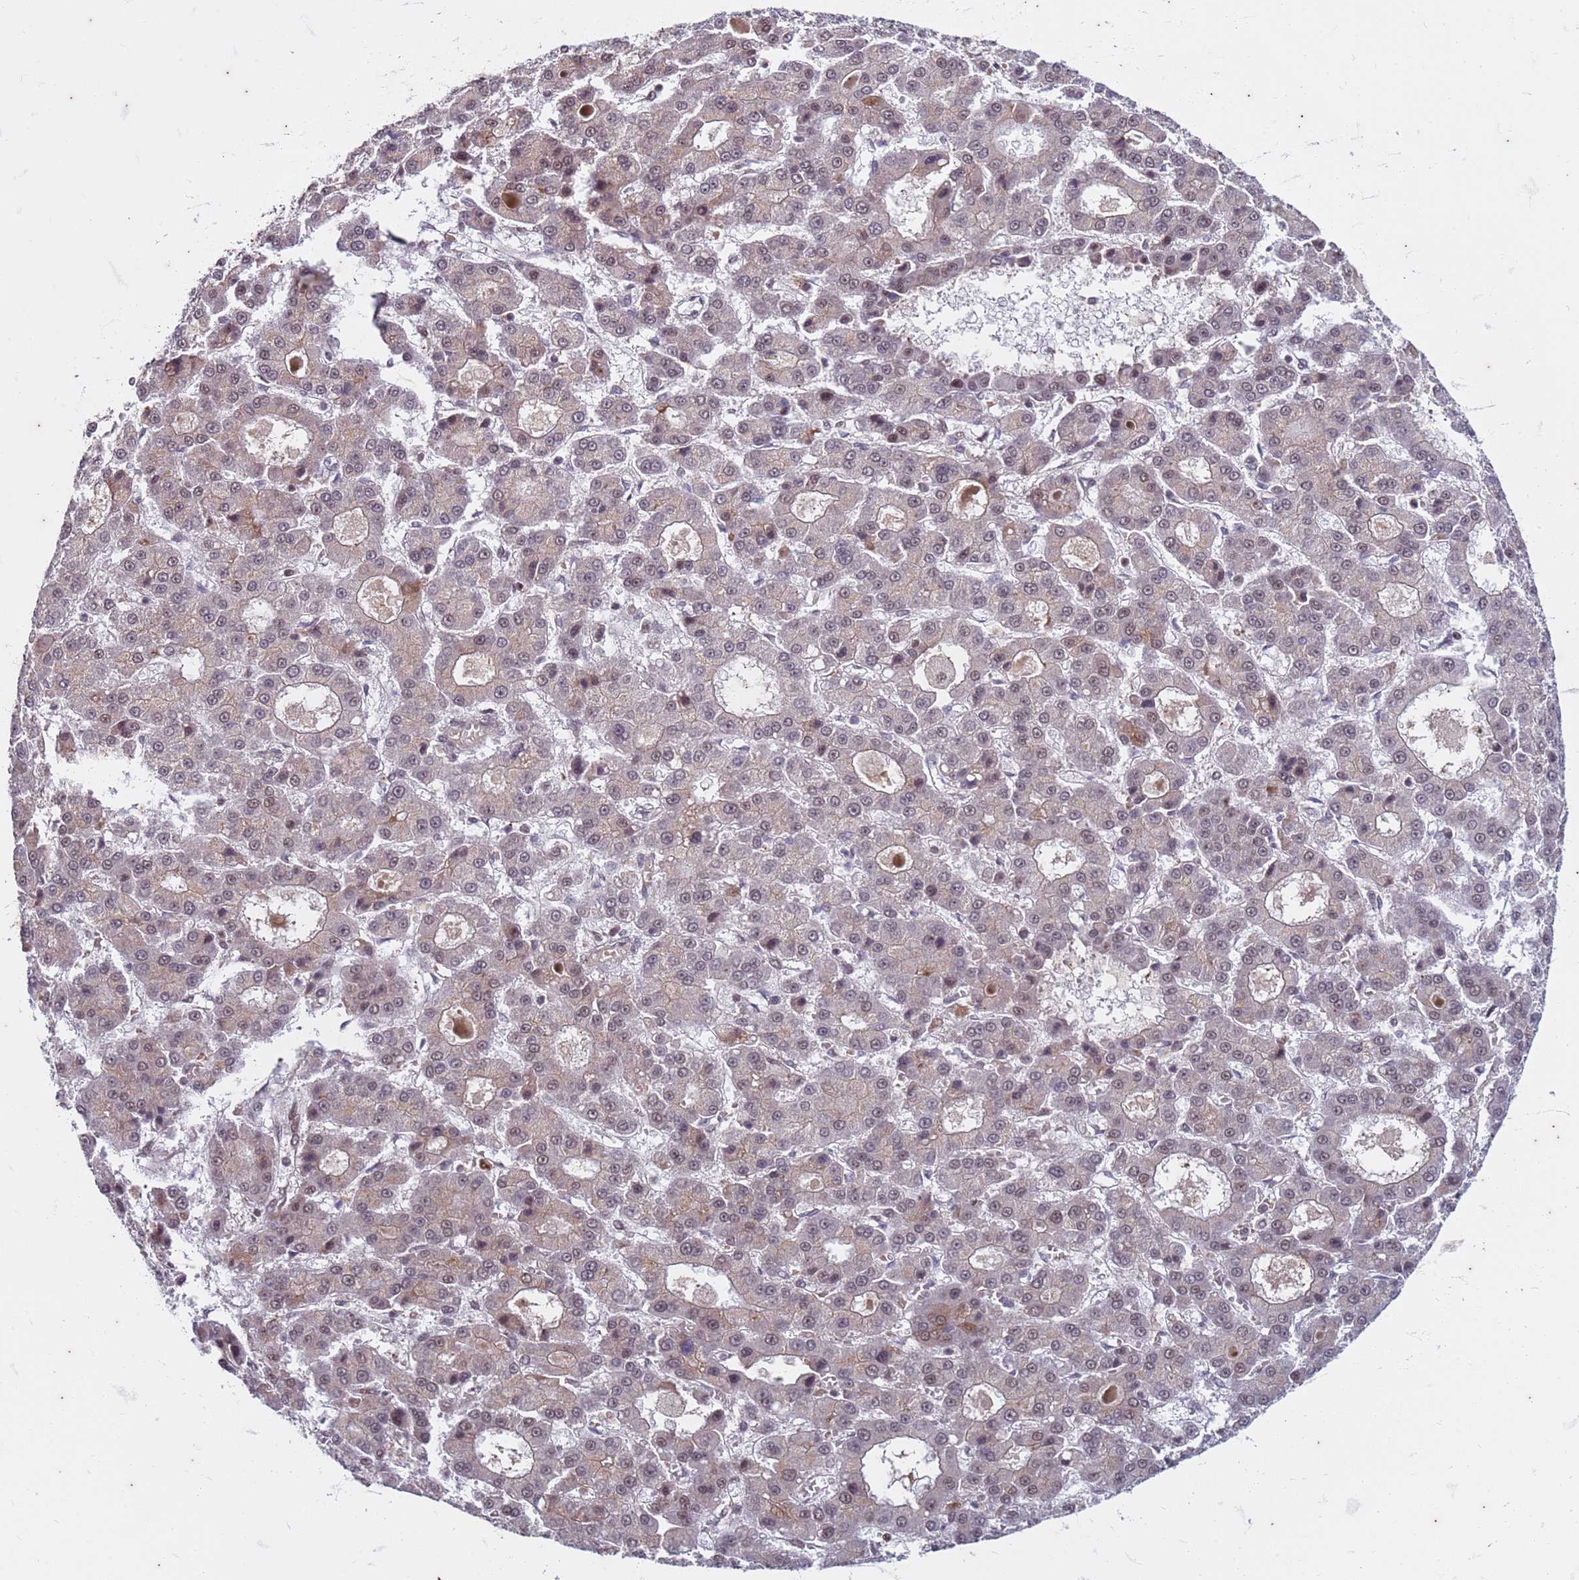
{"staining": {"intensity": "weak", "quantity": "25%-75%", "location": "nuclear"}, "tissue": "liver cancer", "cell_type": "Tumor cells", "image_type": "cancer", "snomed": [{"axis": "morphology", "description": "Carcinoma, Hepatocellular, NOS"}, {"axis": "topography", "description": "Liver"}], "caption": "Liver hepatocellular carcinoma stained with IHC shows weak nuclear staining in approximately 25%-75% of tumor cells.", "gene": "TRMT6", "patient": {"sex": "male", "age": 70}}